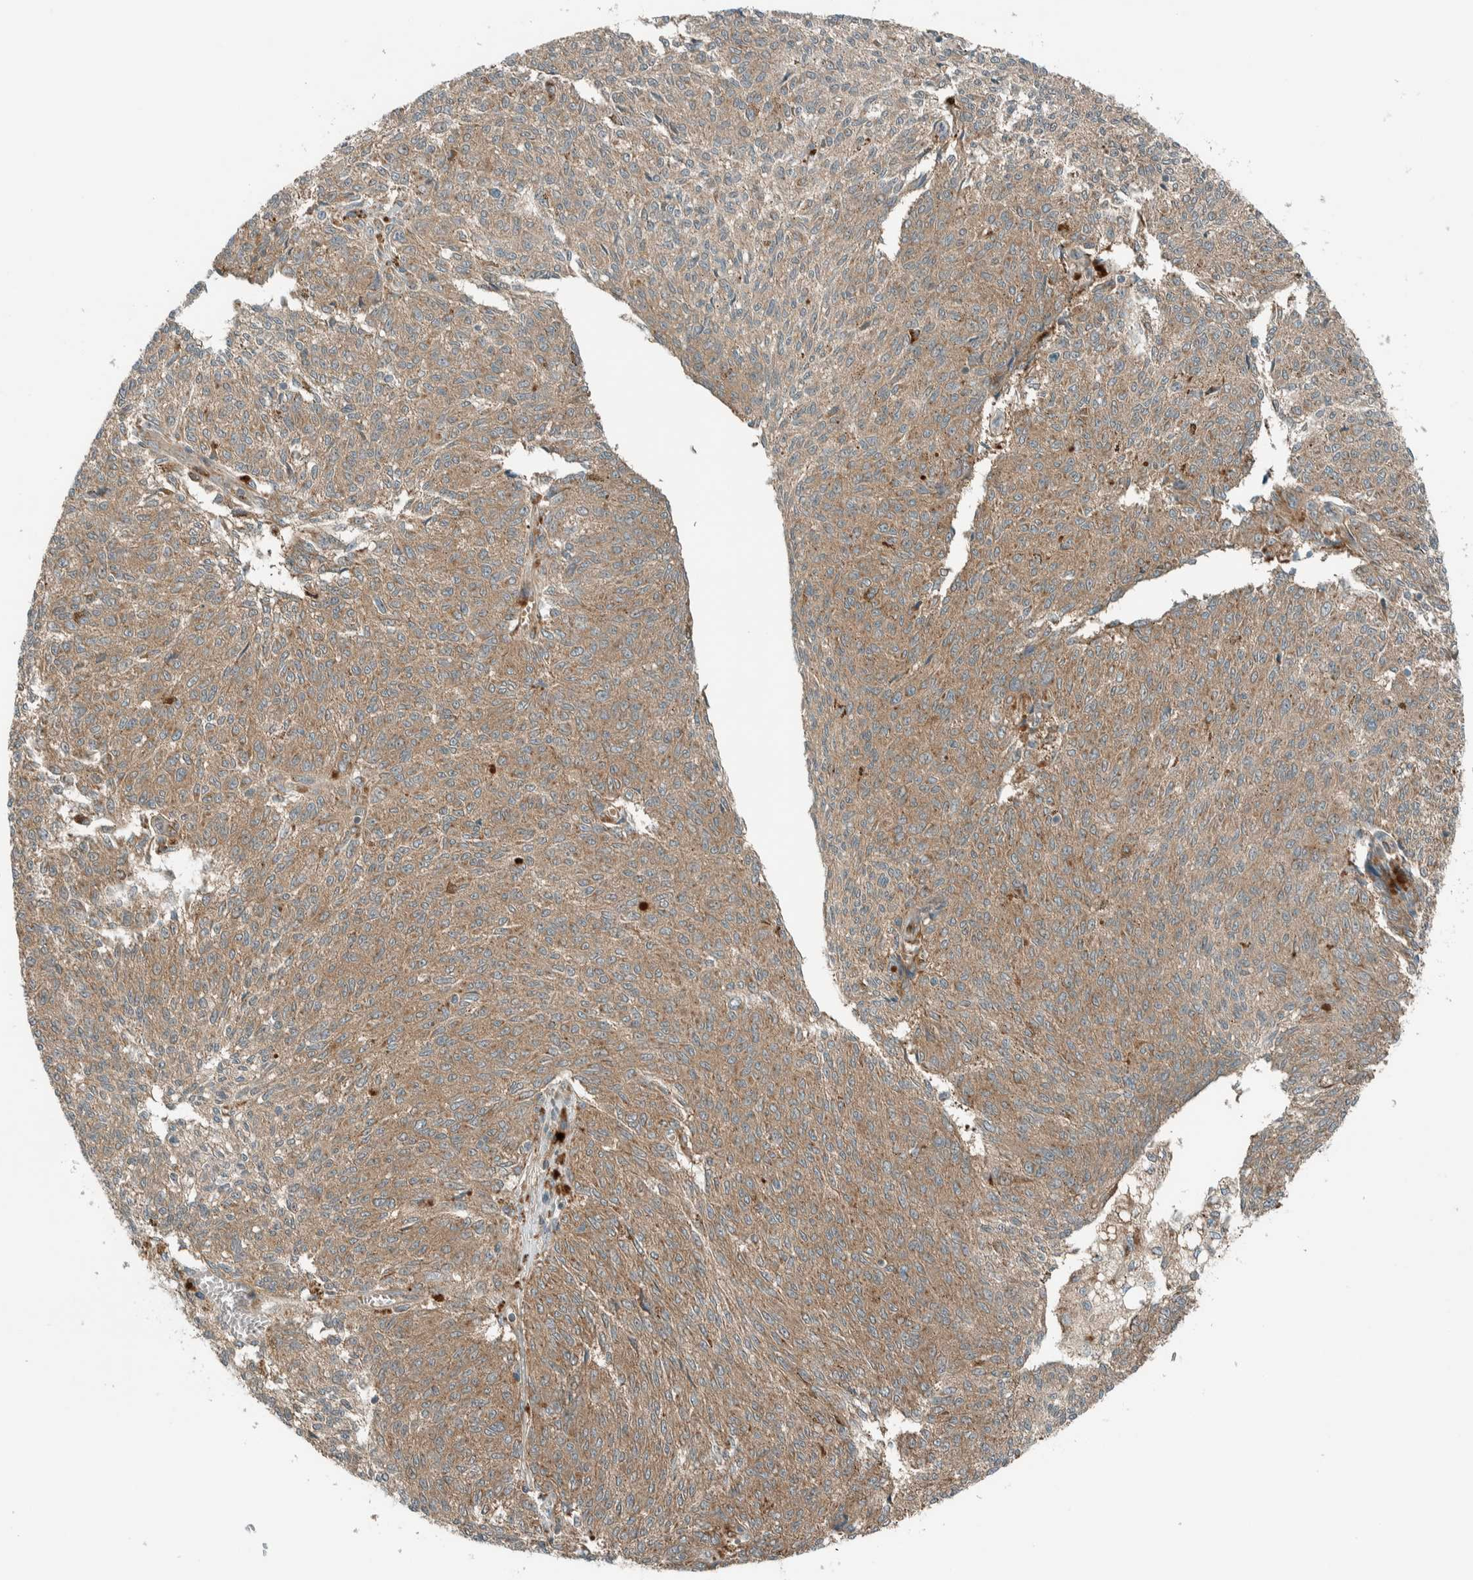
{"staining": {"intensity": "moderate", "quantity": ">75%", "location": "cytoplasmic/membranous"}, "tissue": "melanoma", "cell_type": "Tumor cells", "image_type": "cancer", "snomed": [{"axis": "morphology", "description": "Malignant melanoma, NOS"}, {"axis": "topography", "description": "Skin"}], "caption": "A photomicrograph of malignant melanoma stained for a protein reveals moderate cytoplasmic/membranous brown staining in tumor cells. The staining is performed using DAB brown chromogen to label protein expression. The nuclei are counter-stained blue using hematoxylin.", "gene": "EXOC7", "patient": {"sex": "female", "age": 72}}